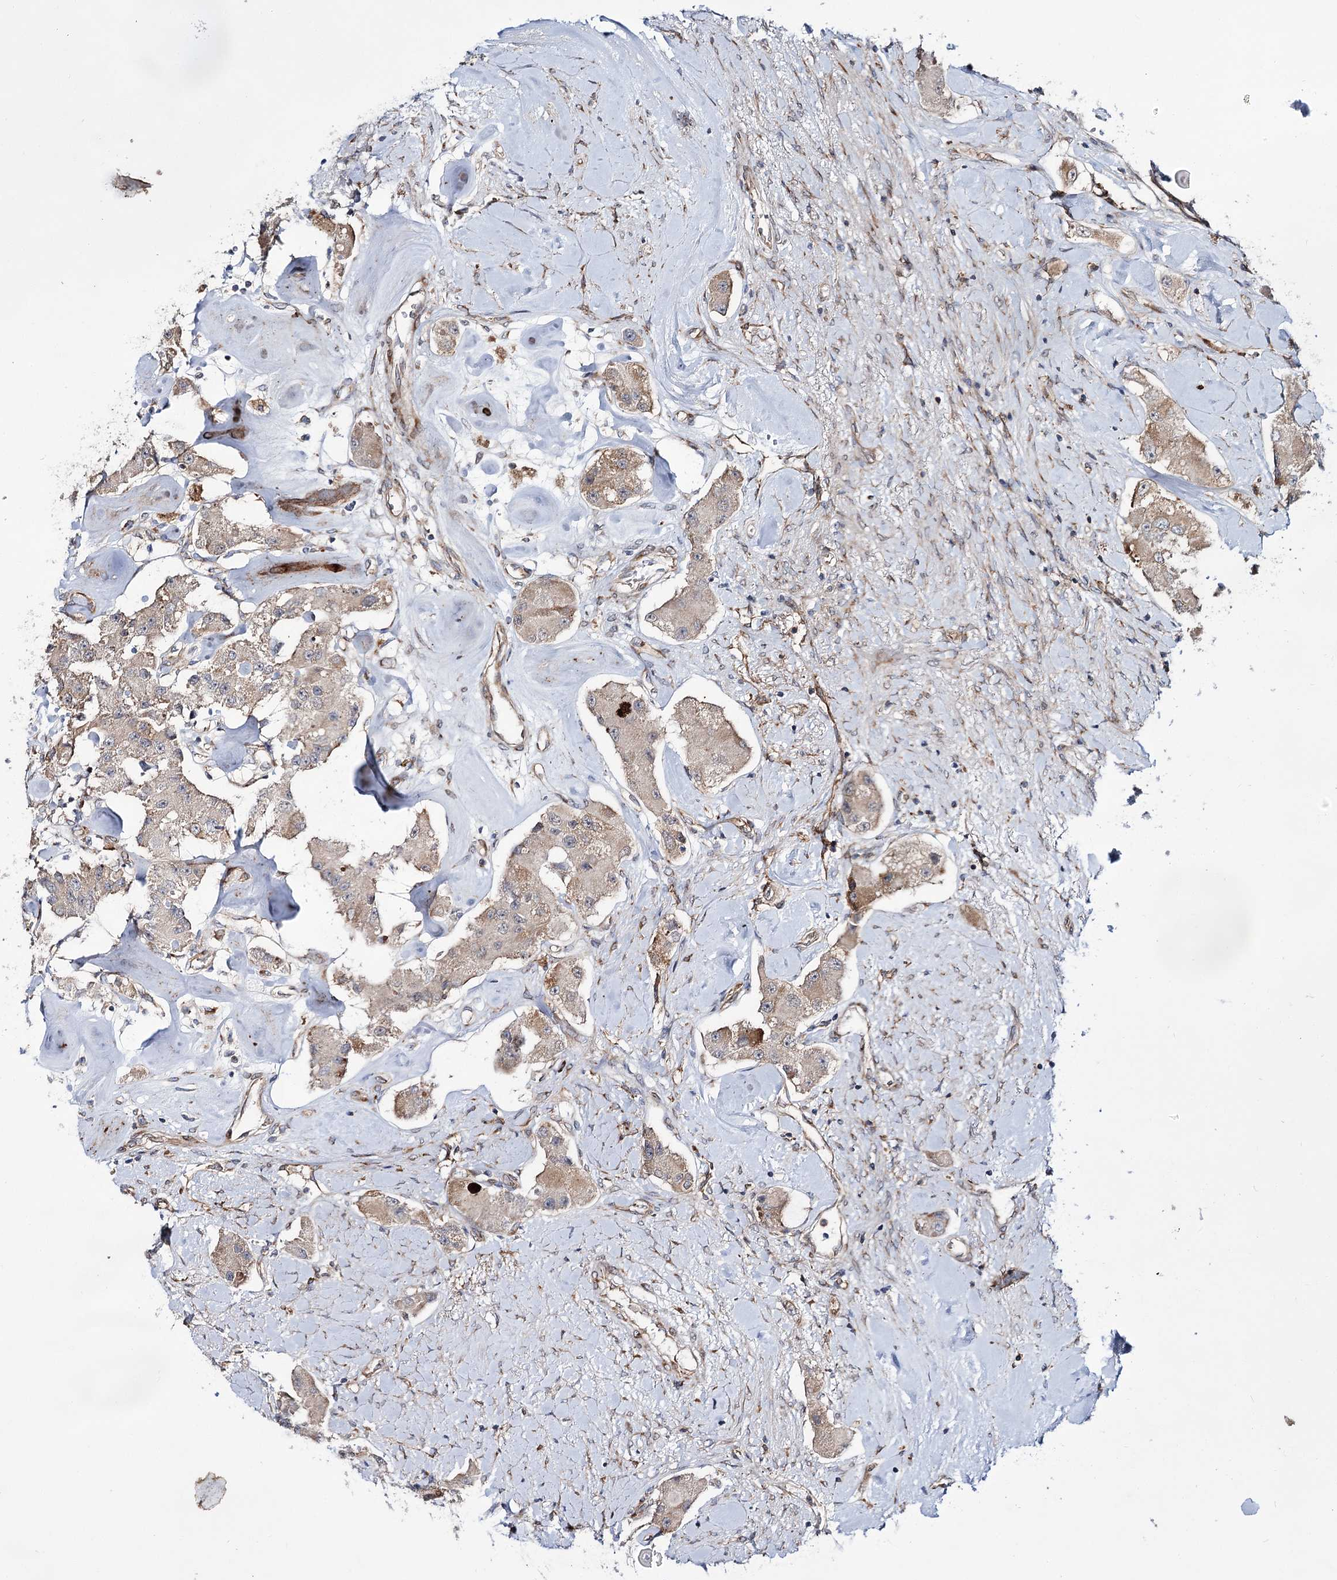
{"staining": {"intensity": "moderate", "quantity": ">75%", "location": "cytoplasmic/membranous"}, "tissue": "carcinoid", "cell_type": "Tumor cells", "image_type": "cancer", "snomed": [{"axis": "morphology", "description": "Carcinoid, malignant, NOS"}, {"axis": "topography", "description": "Pancreas"}], "caption": "A brown stain highlights moderate cytoplasmic/membranous expression of a protein in malignant carcinoid tumor cells.", "gene": "VWA2", "patient": {"sex": "male", "age": 41}}